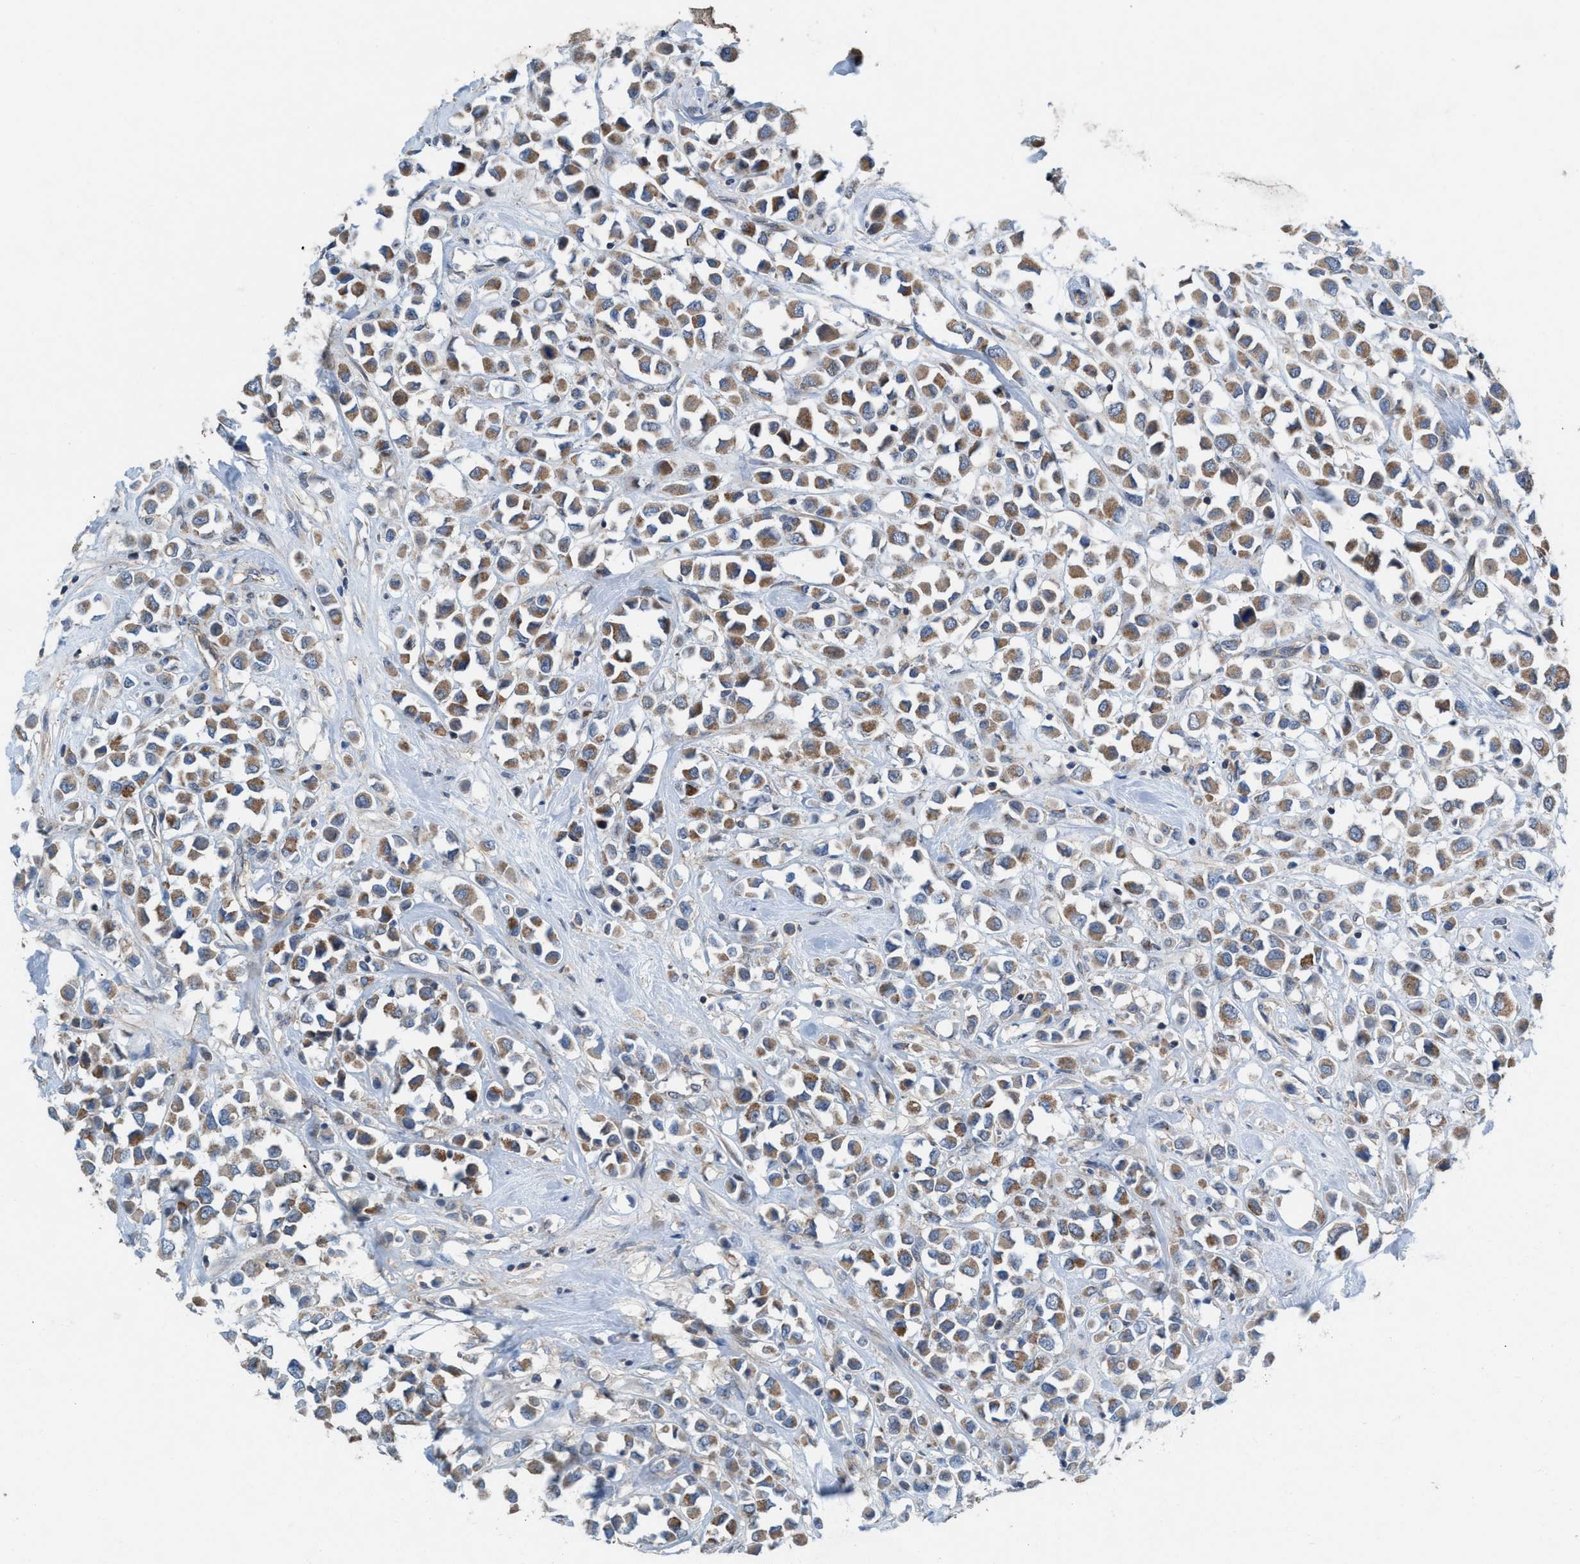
{"staining": {"intensity": "moderate", "quantity": ">75%", "location": "cytoplasmic/membranous"}, "tissue": "breast cancer", "cell_type": "Tumor cells", "image_type": "cancer", "snomed": [{"axis": "morphology", "description": "Duct carcinoma"}, {"axis": "topography", "description": "Breast"}], "caption": "Immunohistochemical staining of human breast cancer (intraductal carcinoma) exhibits medium levels of moderate cytoplasmic/membranous protein expression in about >75% of tumor cells.", "gene": "MRM1", "patient": {"sex": "female", "age": 61}}